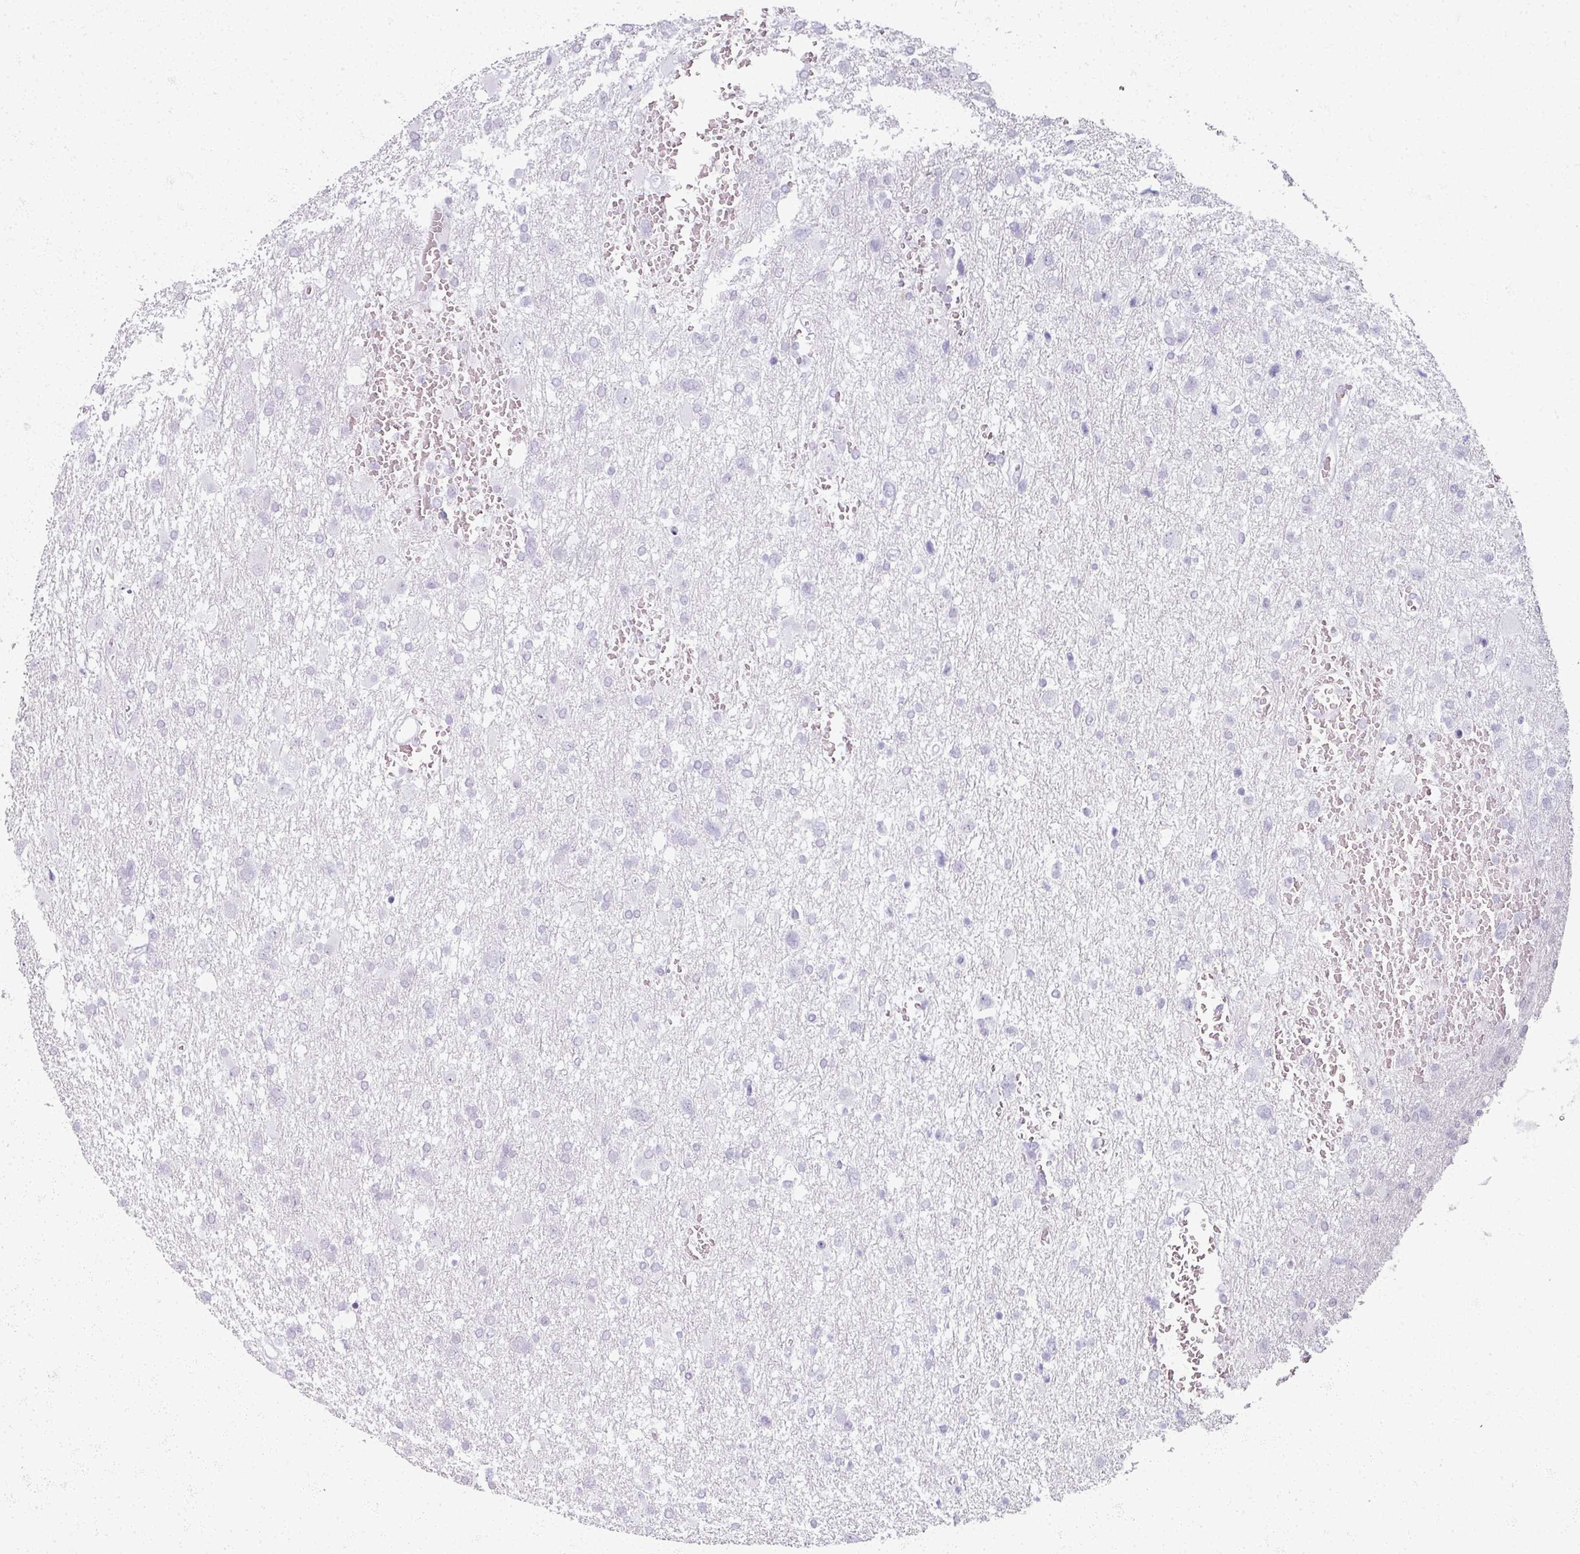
{"staining": {"intensity": "negative", "quantity": "none", "location": "none"}, "tissue": "glioma", "cell_type": "Tumor cells", "image_type": "cancer", "snomed": [{"axis": "morphology", "description": "Glioma, malignant, High grade"}, {"axis": "topography", "description": "Brain"}], "caption": "Immunohistochemistry (IHC) micrograph of neoplastic tissue: human glioma stained with DAB shows no significant protein staining in tumor cells. The staining was performed using DAB (3,3'-diaminobenzidine) to visualize the protein expression in brown, while the nuclei were stained in blue with hematoxylin (Magnification: 20x).", "gene": "RFPL2", "patient": {"sex": "male", "age": 61}}